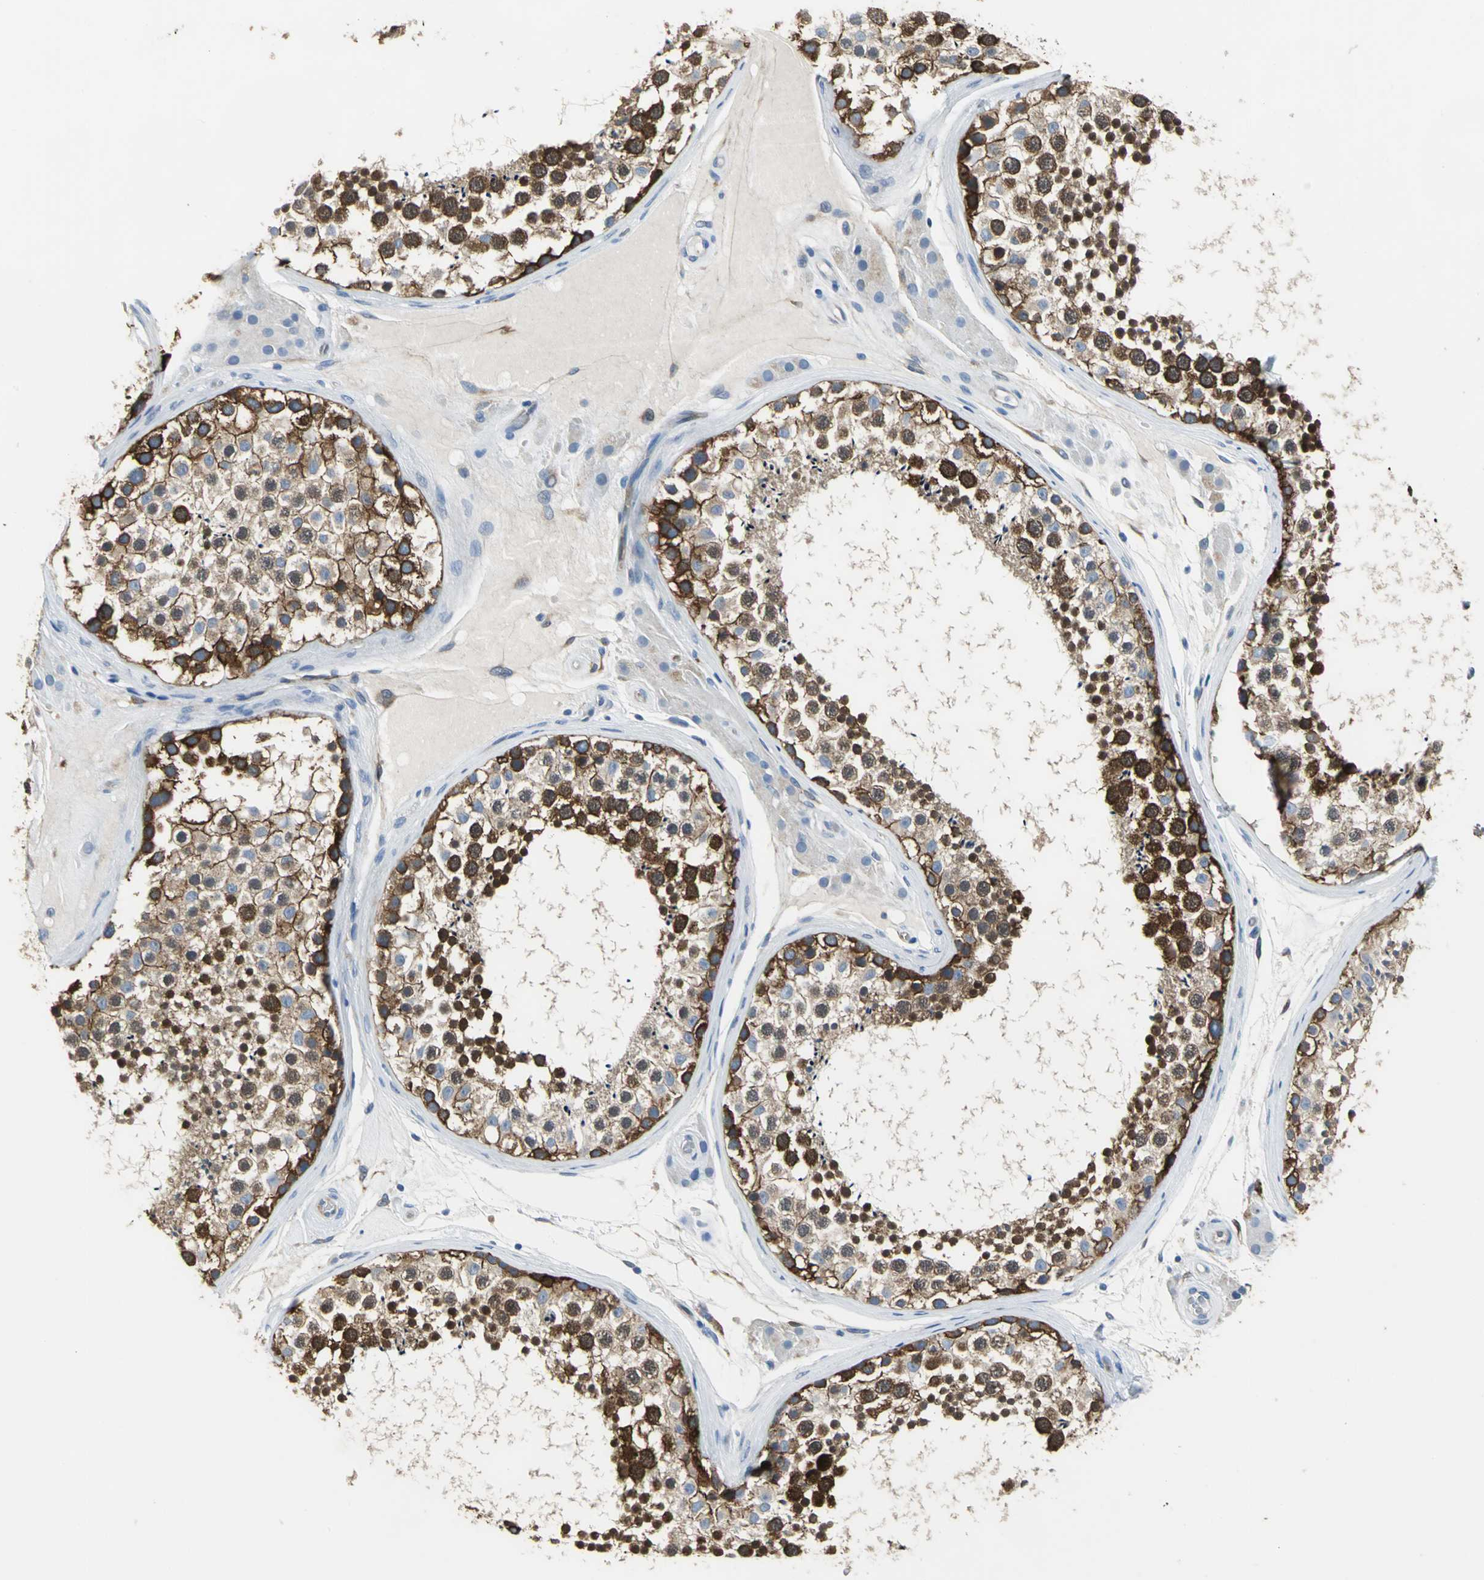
{"staining": {"intensity": "strong", "quantity": ">75%", "location": "cytoplasmic/membranous,nuclear"}, "tissue": "testis", "cell_type": "Cells in seminiferous ducts", "image_type": "normal", "snomed": [{"axis": "morphology", "description": "Normal tissue, NOS"}, {"axis": "topography", "description": "Testis"}], "caption": "Strong cytoplasmic/membranous,nuclear protein expression is present in approximately >75% of cells in seminiferous ducts in testis.", "gene": "ENSG00000285130", "patient": {"sex": "male", "age": 46}}